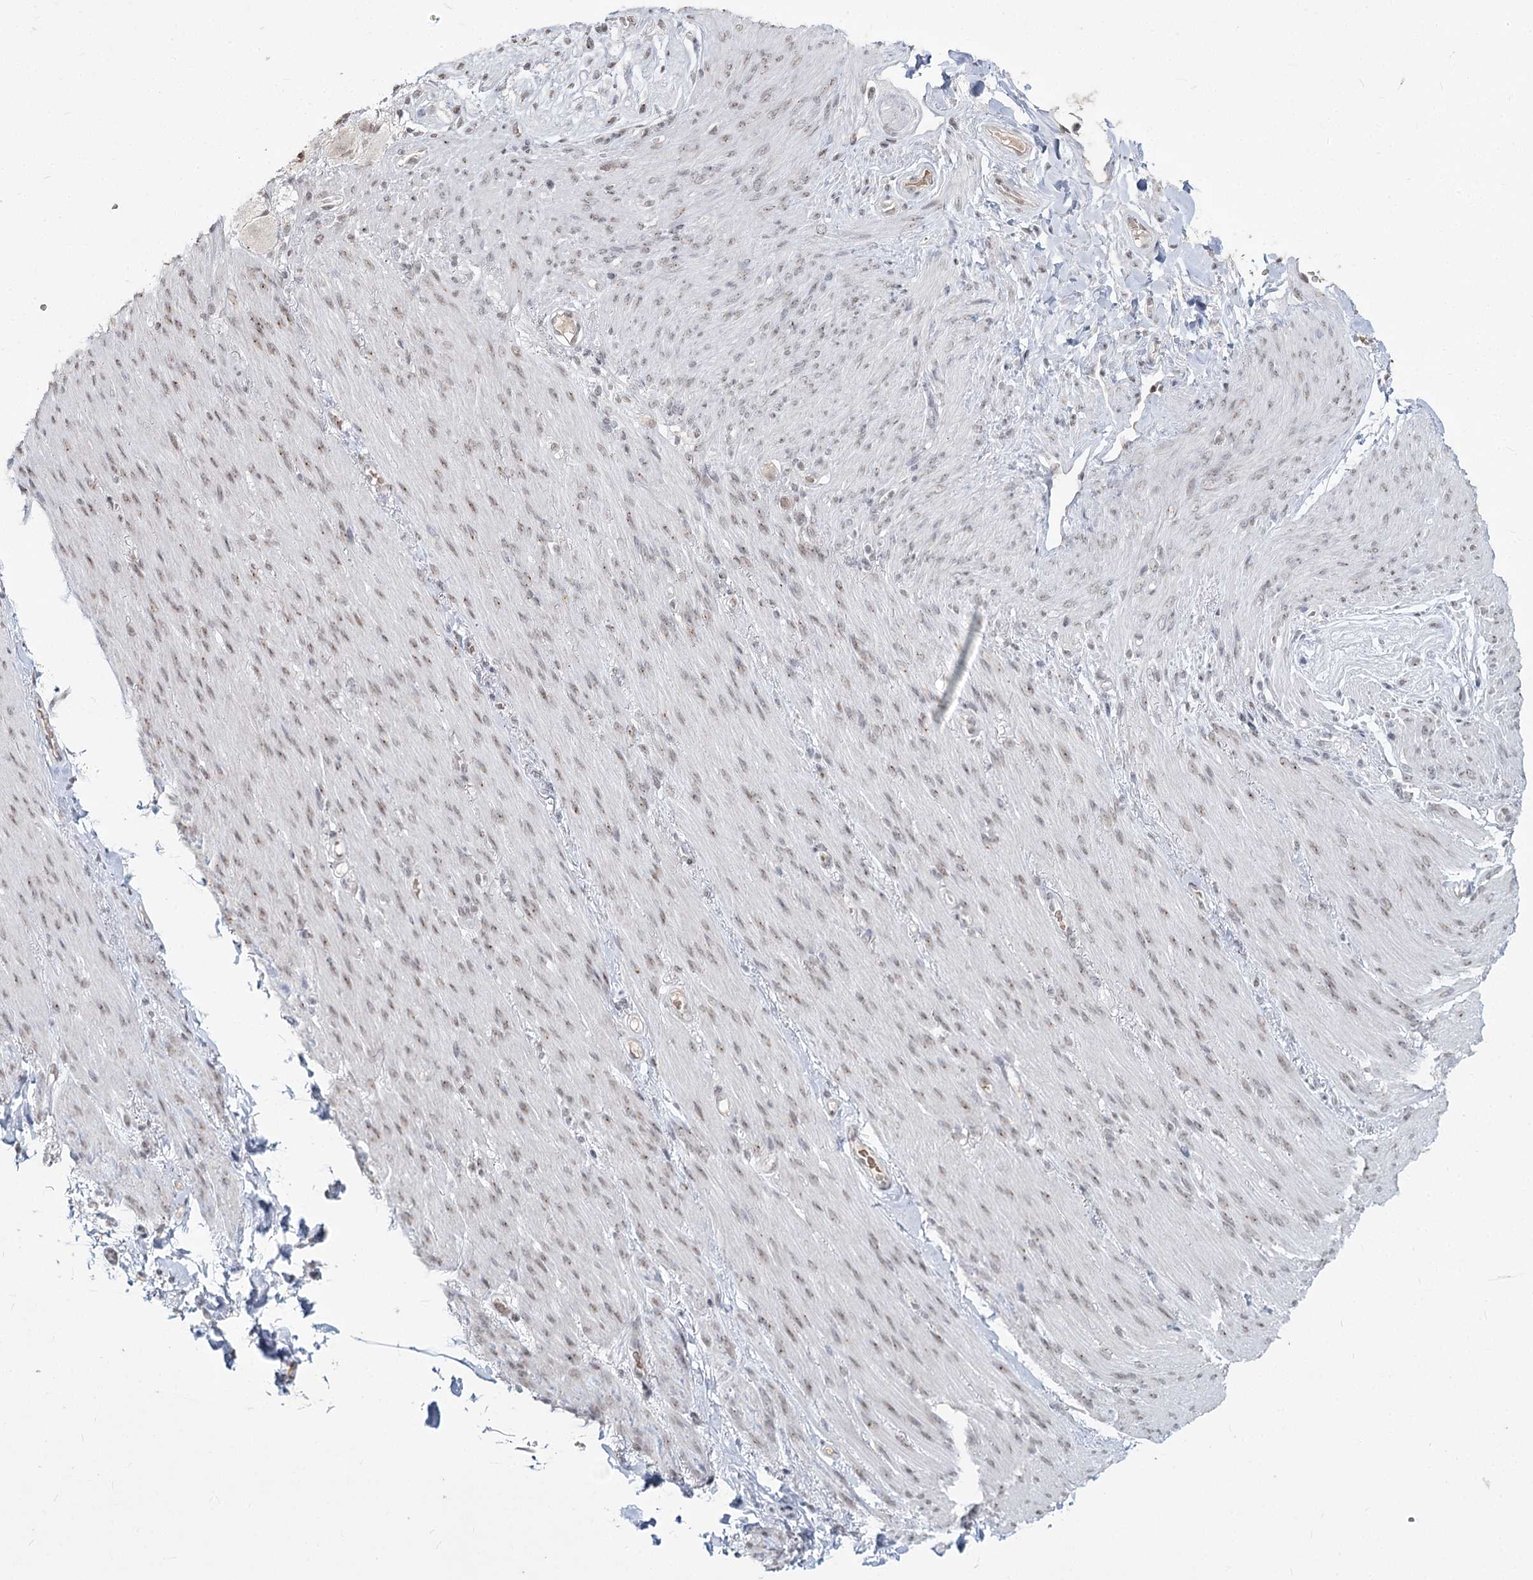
{"staining": {"intensity": "negative", "quantity": "none", "location": "none"}, "tissue": "adipose tissue", "cell_type": "Adipocytes", "image_type": "normal", "snomed": [{"axis": "morphology", "description": "Normal tissue, NOS"}, {"axis": "topography", "description": "Colon"}, {"axis": "topography", "description": "Peripheral nerve tissue"}], "caption": "Photomicrograph shows no significant protein expression in adipocytes of benign adipose tissue.", "gene": "LY6G5C", "patient": {"sex": "female", "age": 61}}